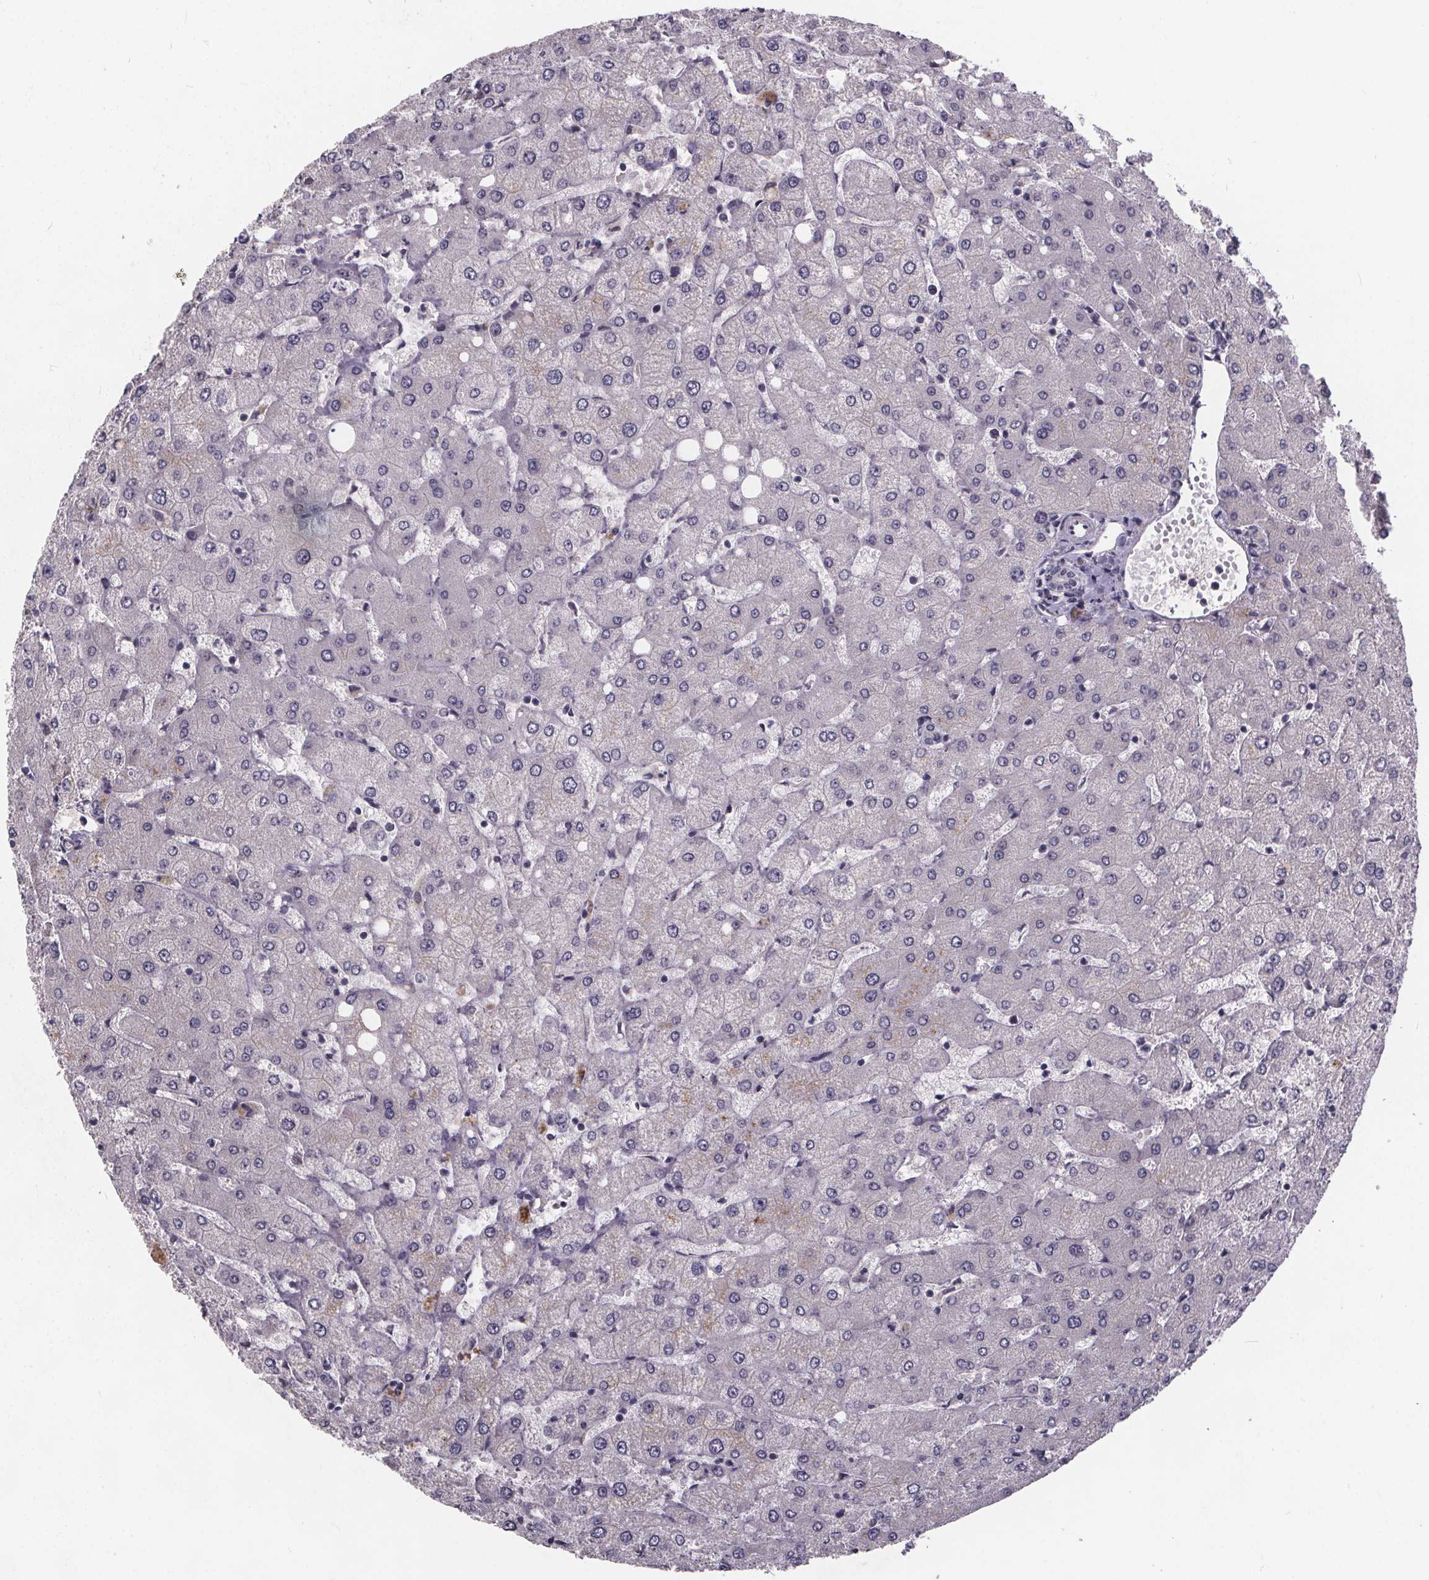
{"staining": {"intensity": "negative", "quantity": "none", "location": "none"}, "tissue": "liver", "cell_type": "Cholangiocytes", "image_type": "normal", "snomed": [{"axis": "morphology", "description": "Normal tissue, NOS"}, {"axis": "topography", "description": "Liver"}], "caption": "The histopathology image shows no staining of cholangiocytes in benign liver. (DAB immunohistochemistry, high magnification).", "gene": "FAM181B", "patient": {"sex": "female", "age": 54}}